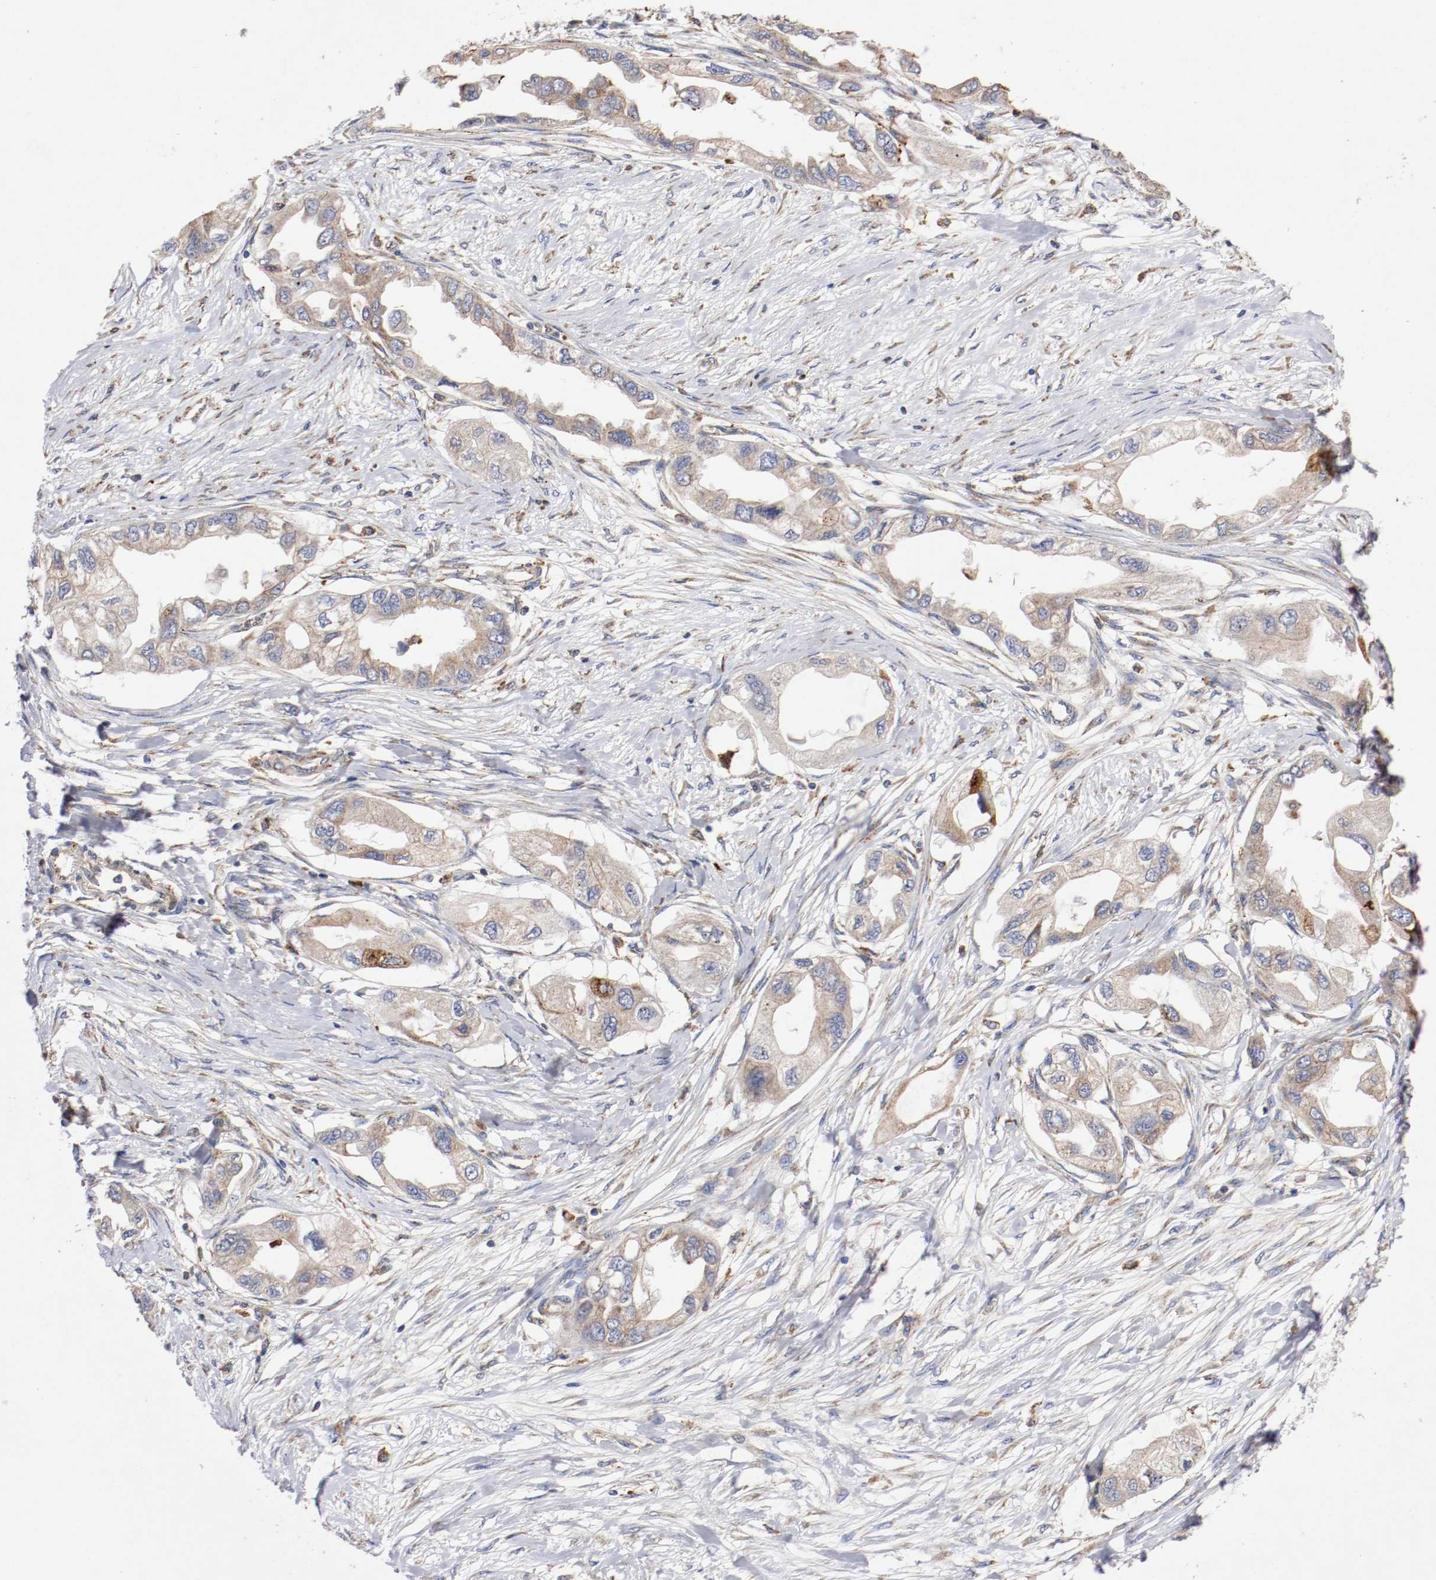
{"staining": {"intensity": "moderate", "quantity": "25%-75%", "location": "cytoplasmic/membranous"}, "tissue": "endometrial cancer", "cell_type": "Tumor cells", "image_type": "cancer", "snomed": [{"axis": "morphology", "description": "Adenocarcinoma, NOS"}, {"axis": "topography", "description": "Endometrium"}], "caption": "The immunohistochemical stain highlights moderate cytoplasmic/membranous positivity in tumor cells of adenocarcinoma (endometrial) tissue.", "gene": "TRAF2", "patient": {"sex": "female", "age": 67}}